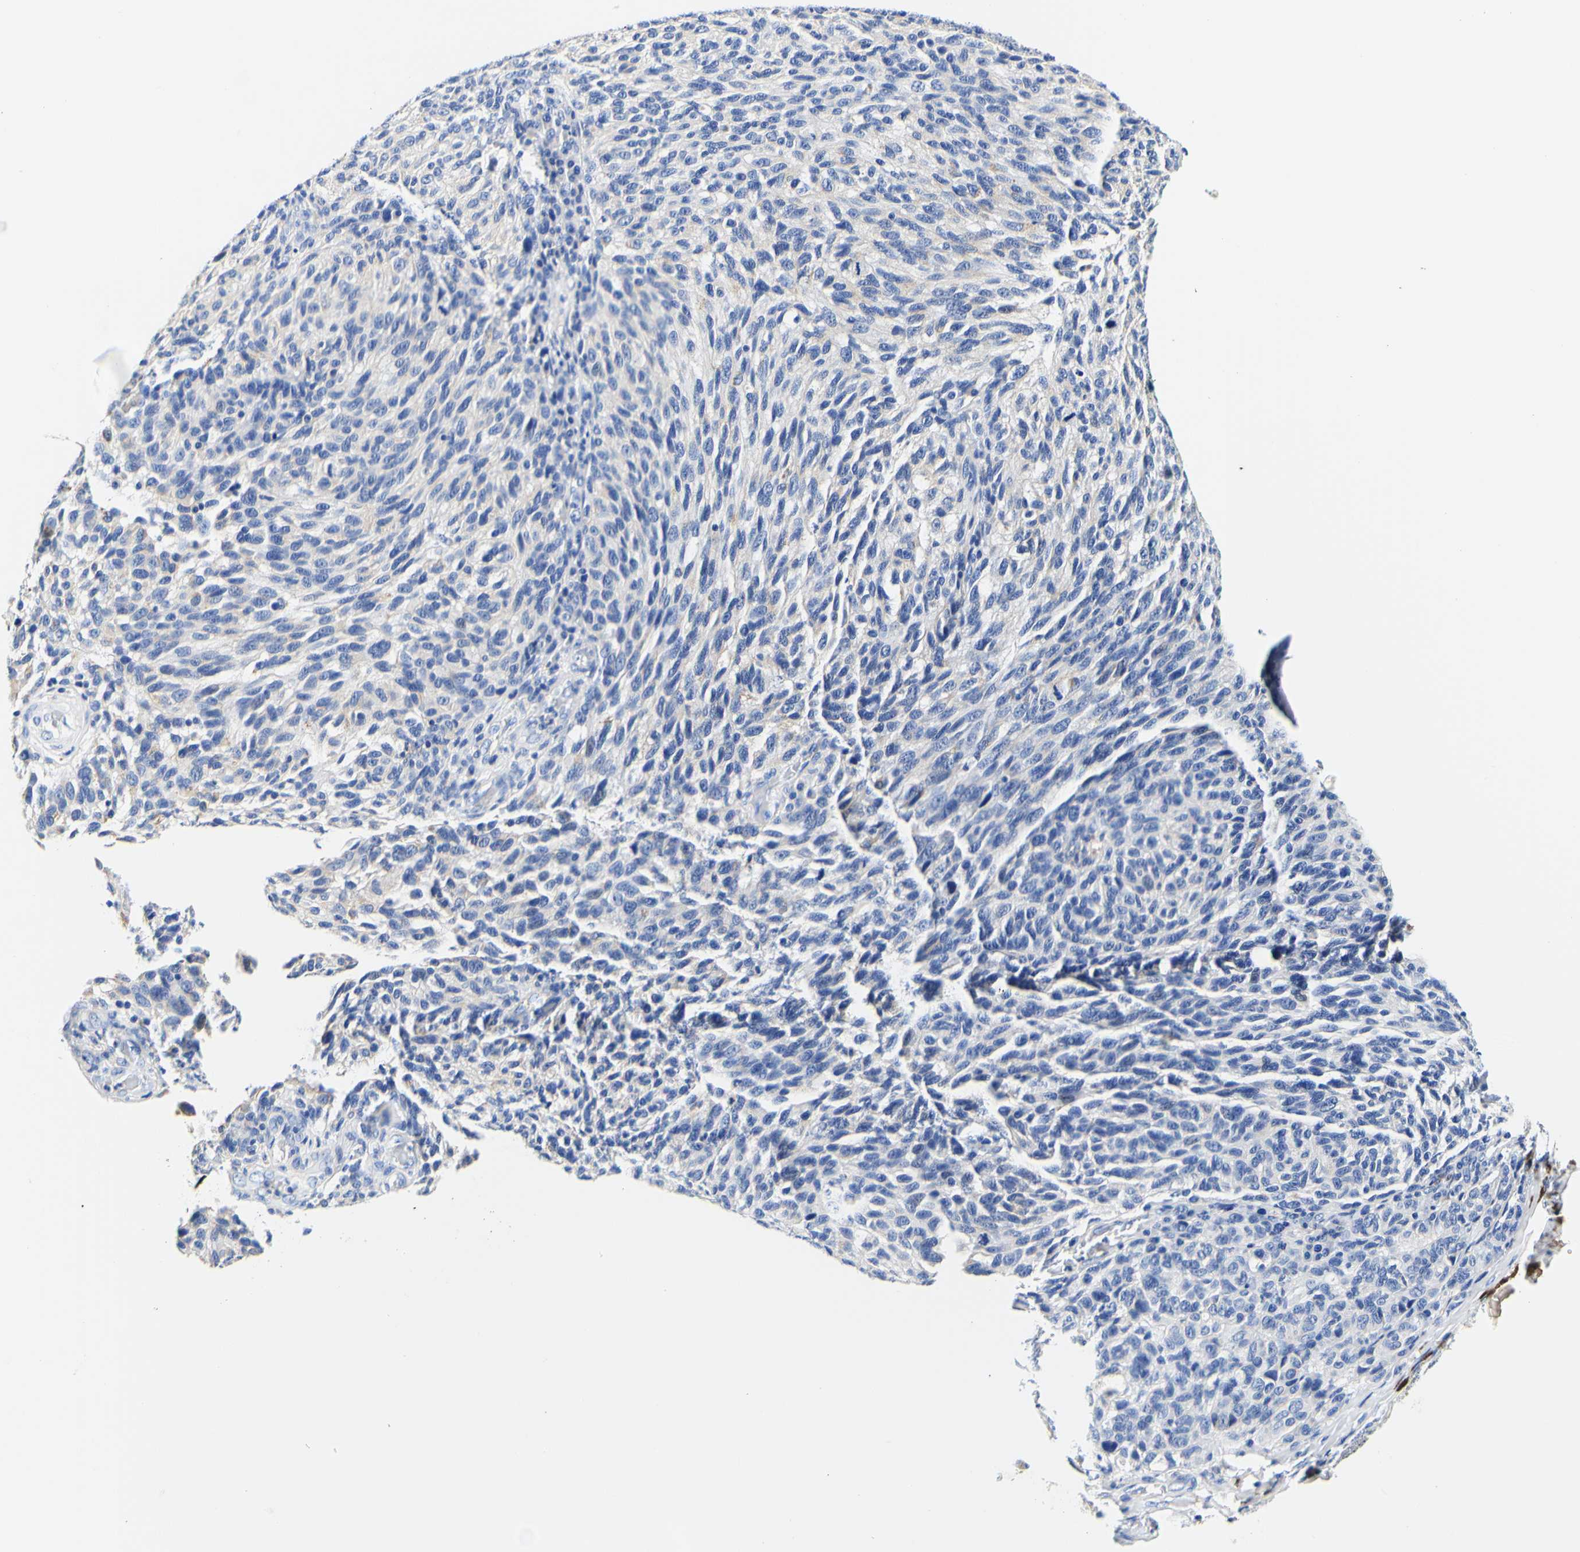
{"staining": {"intensity": "negative", "quantity": "none", "location": "none"}, "tissue": "melanoma", "cell_type": "Tumor cells", "image_type": "cancer", "snomed": [{"axis": "morphology", "description": "Malignant melanoma, NOS"}, {"axis": "topography", "description": "Skin"}], "caption": "Tumor cells are negative for brown protein staining in malignant melanoma.", "gene": "CAMK4", "patient": {"sex": "female", "age": 73}}